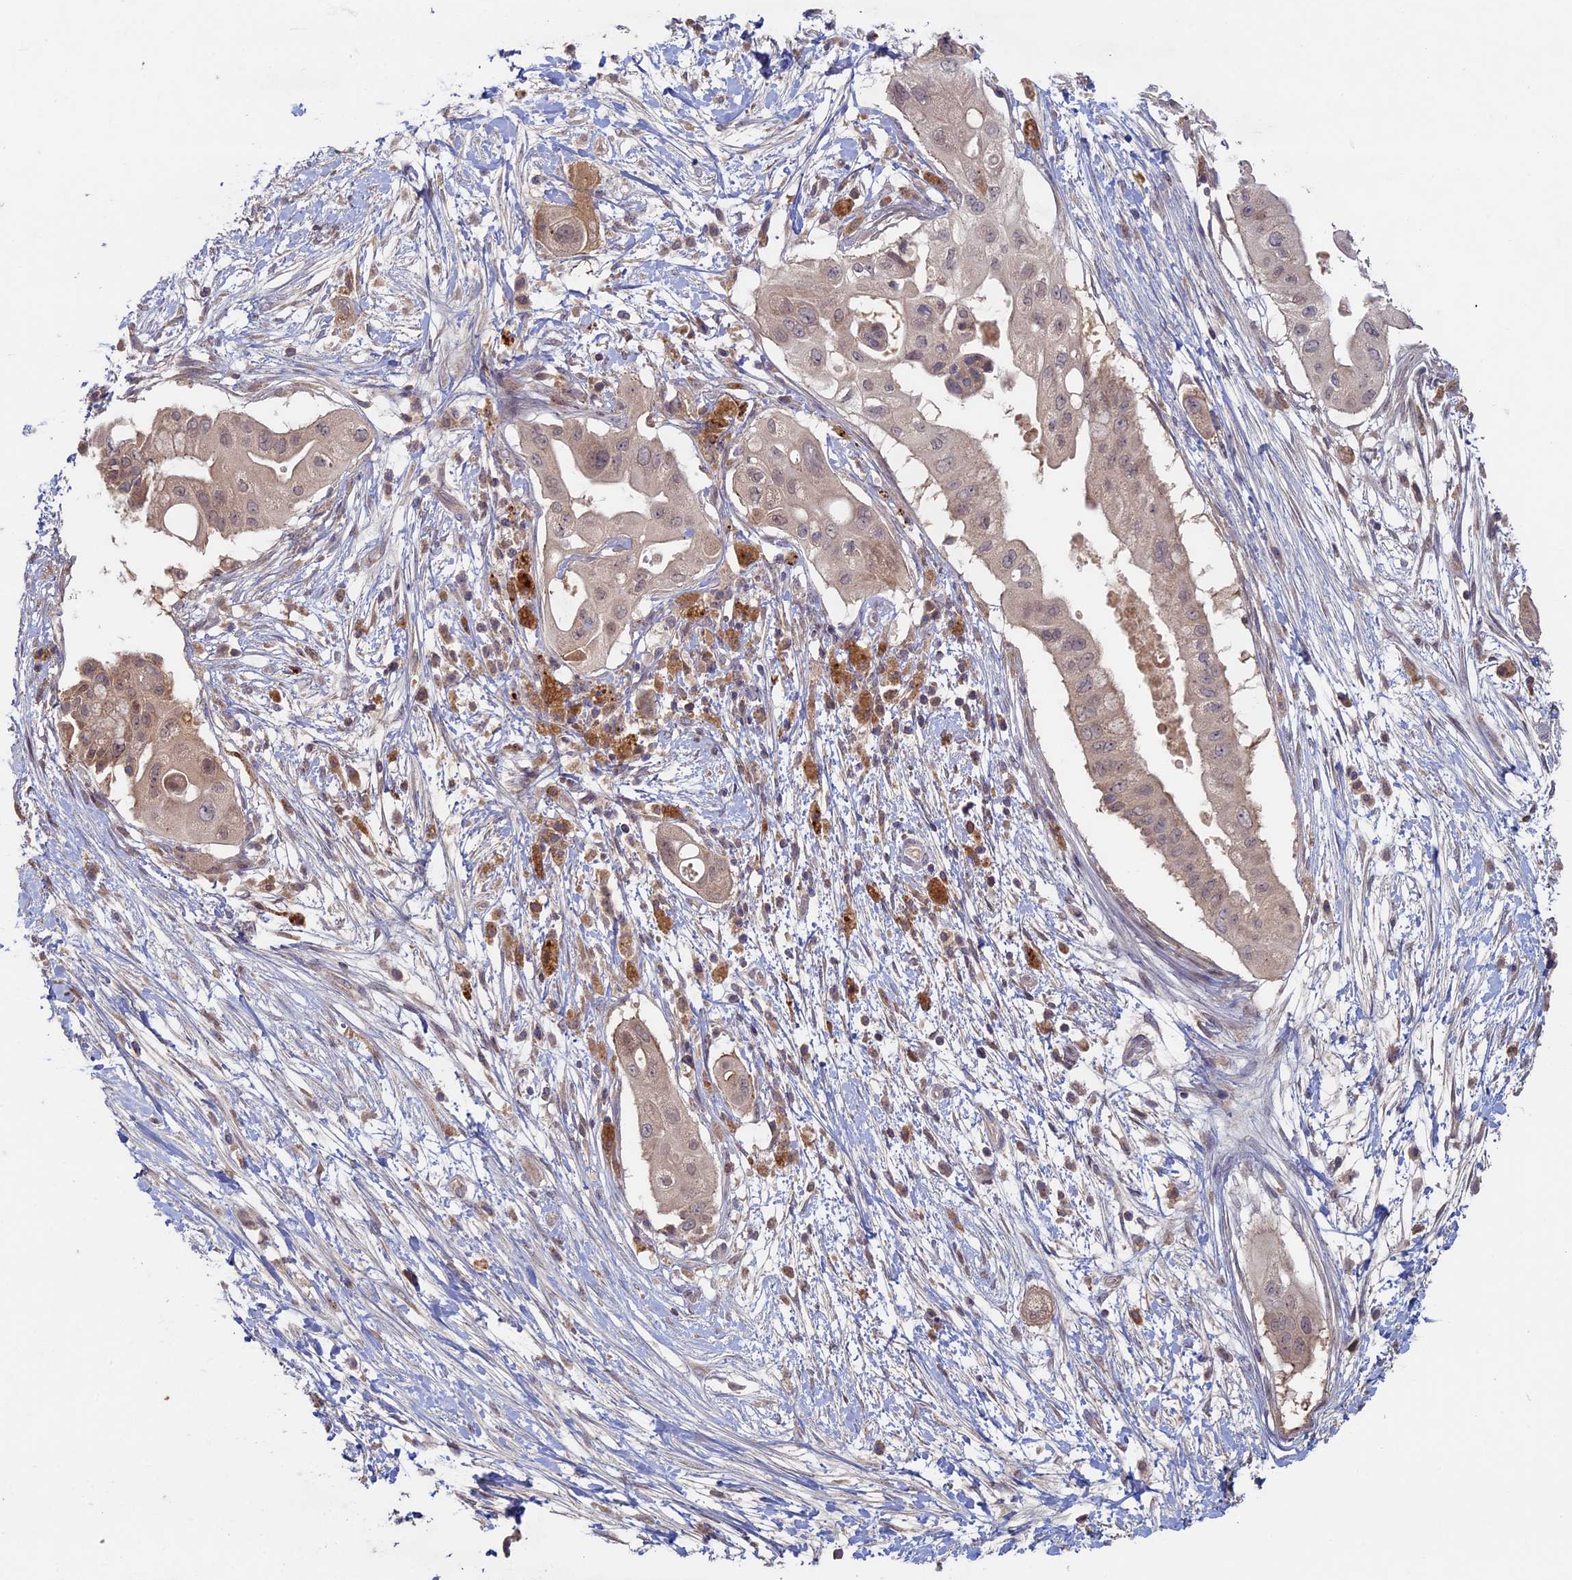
{"staining": {"intensity": "weak", "quantity": ">75%", "location": "cytoplasmic/membranous,nuclear"}, "tissue": "pancreatic cancer", "cell_type": "Tumor cells", "image_type": "cancer", "snomed": [{"axis": "morphology", "description": "Adenocarcinoma, NOS"}, {"axis": "topography", "description": "Pancreas"}], "caption": "Tumor cells exhibit low levels of weak cytoplasmic/membranous and nuclear positivity in about >75% of cells in pancreatic cancer.", "gene": "RCCD1", "patient": {"sex": "male", "age": 68}}